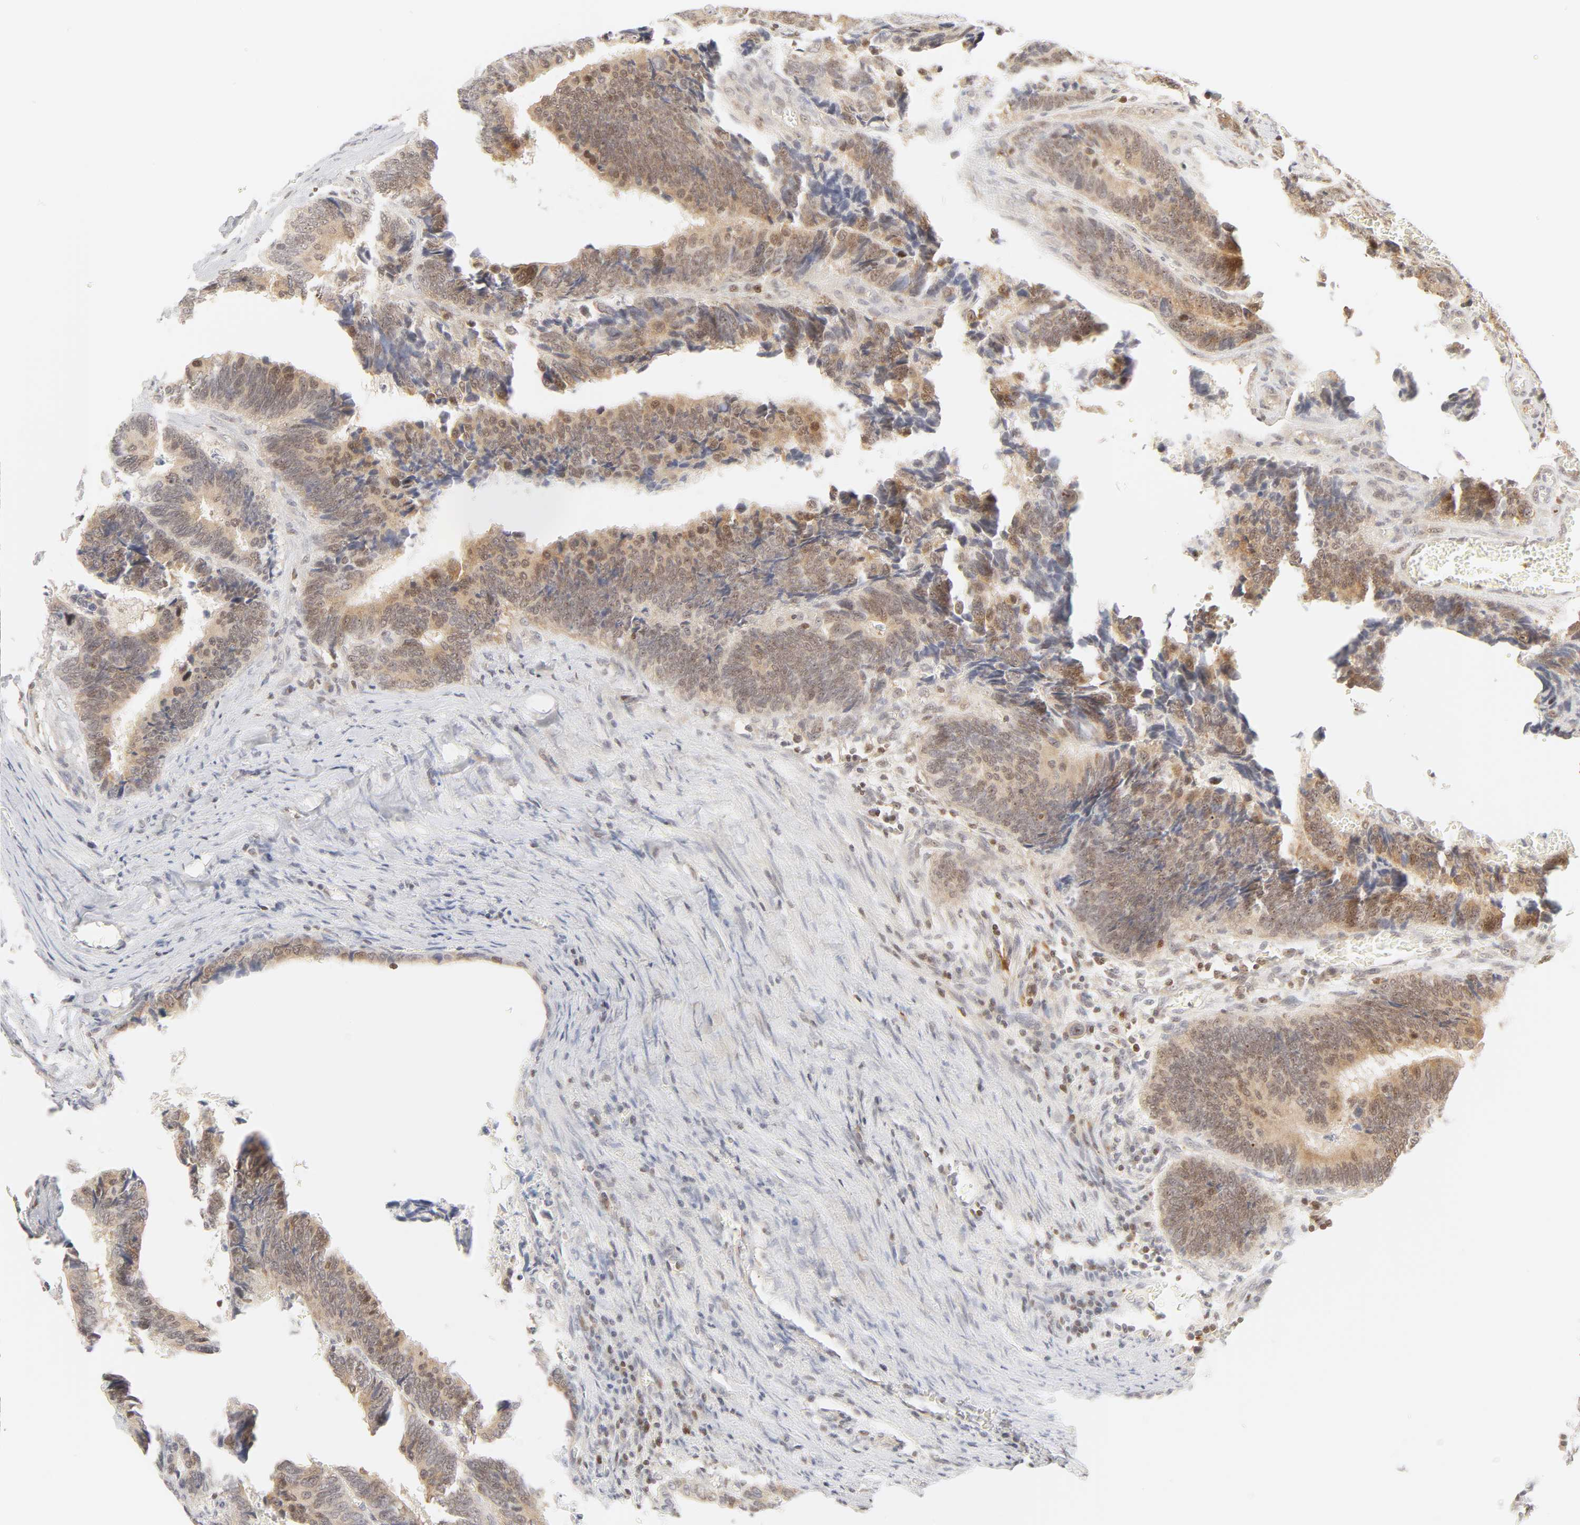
{"staining": {"intensity": "moderate", "quantity": ">75%", "location": "cytoplasmic/membranous"}, "tissue": "colorectal cancer", "cell_type": "Tumor cells", "image_type": "cancer", "snomed": [{"axis": "morphology", "description": "Adenocarcinoma, NOS"}, {"axis": "topography", "description": "Colon"}], "caption": "Tumor cells reveal medium levels of moderate cytoplasmic/membranous expression in approximately >75% of cells in colorectal cancer. Using DAB (3,3'-diaminobenzidine) (brown) and hematoxylin (blue) stains, captured at high magnification using brightfield microscopy.", "gene": "KIF2A", "patient": {"sex": "male", "age": 72}}